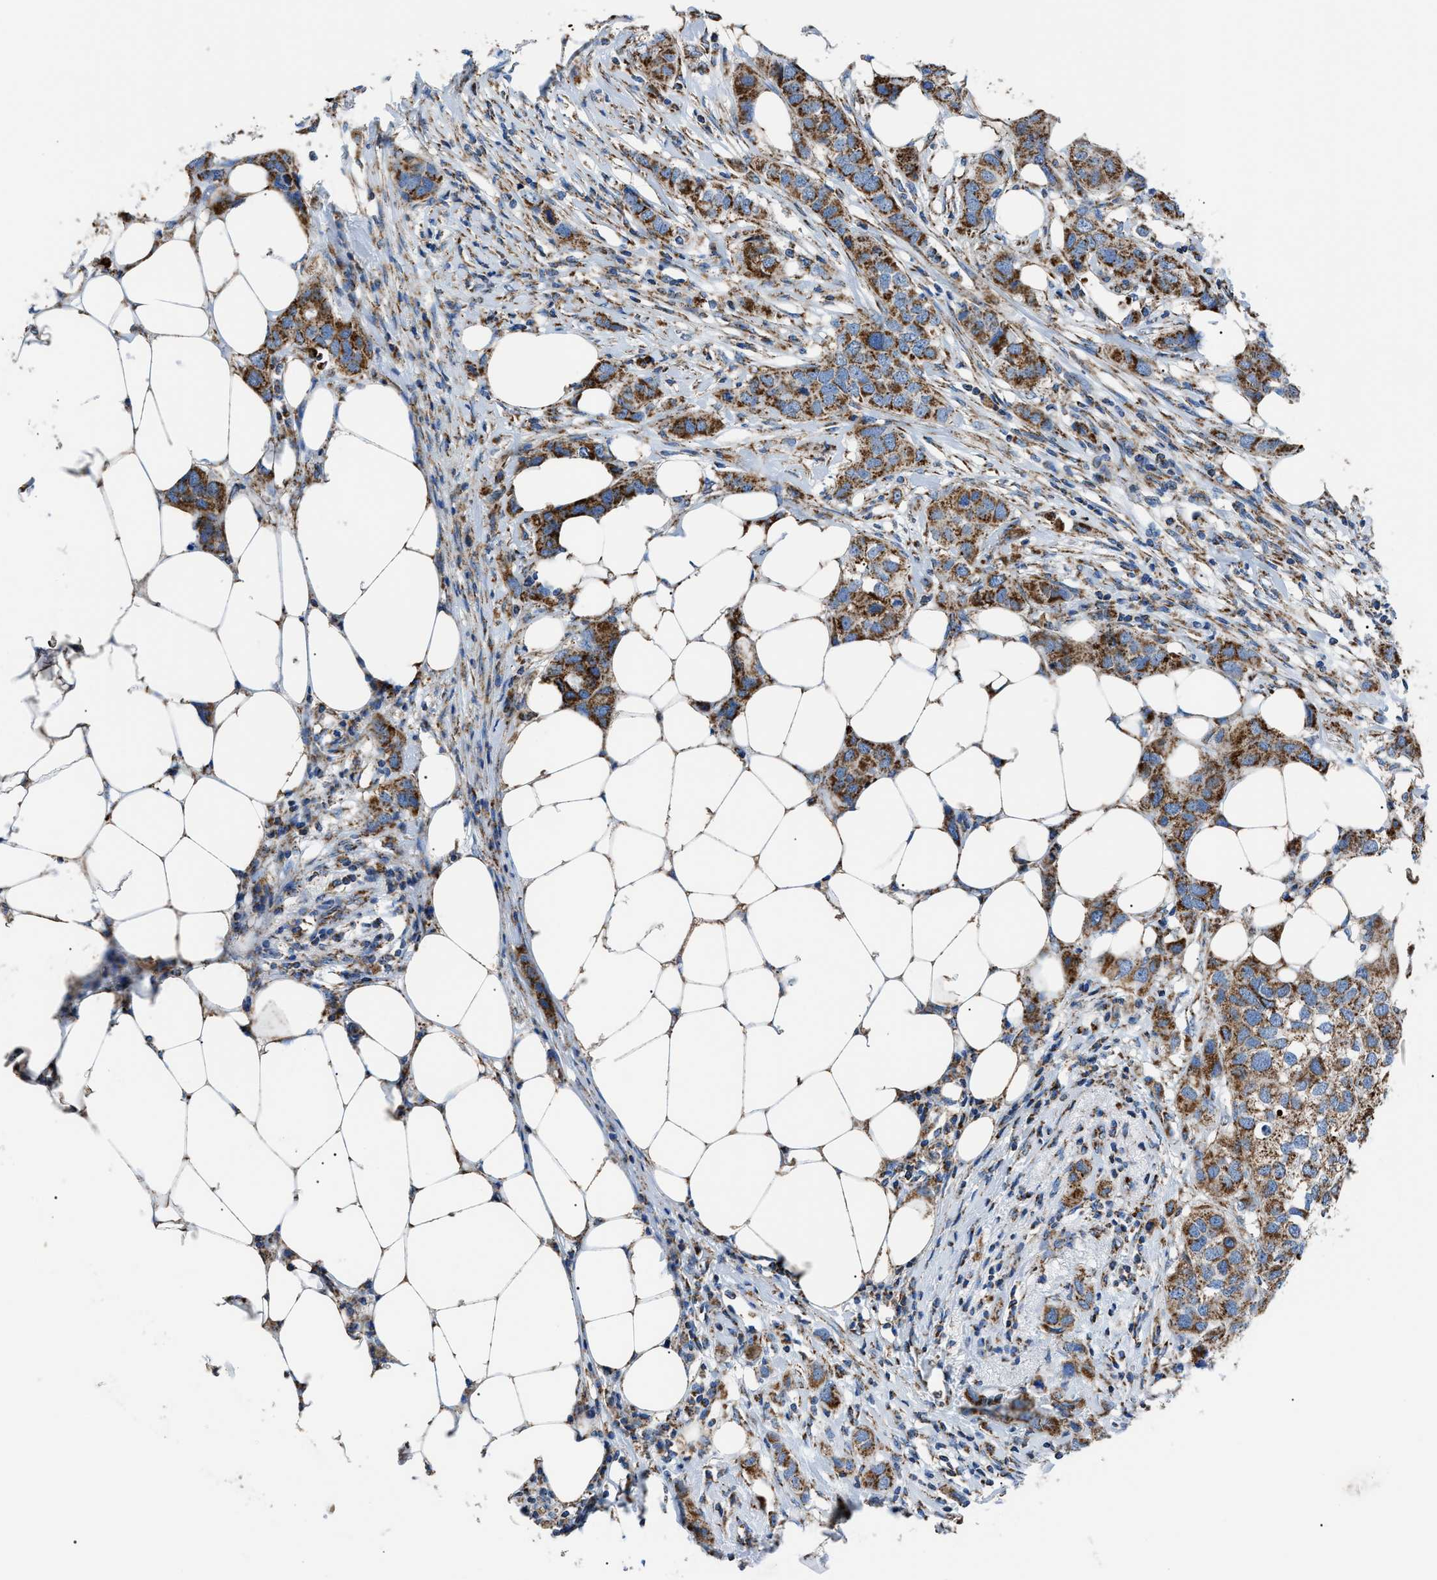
{"staining": {"intensity": "moderate", "quantity": ">75%", "location": "cytoplasmic/membranous"}, "tissue": "breast cancer", "cell_type": "Tumor cells", "image_type": "cancer", "snomed": [{"axis": "morphology", "description": "Duct carcinoma"}, {"axis": "topography", "description": "Breast"}], "caption": "IHC (DAB (3,3'-diaminobenzidine)) staining of breast intraductal carcinoma displays moderate cytoplasmic/membranous protein positivity in approximately >75% of tumor cells. (DAB (3,3'-diaminobenzidine) IHC, brown staining for protein, blue staining for nuclei).", "gene": "PHB2", "patient": {"sex": "female", "age": 50}}